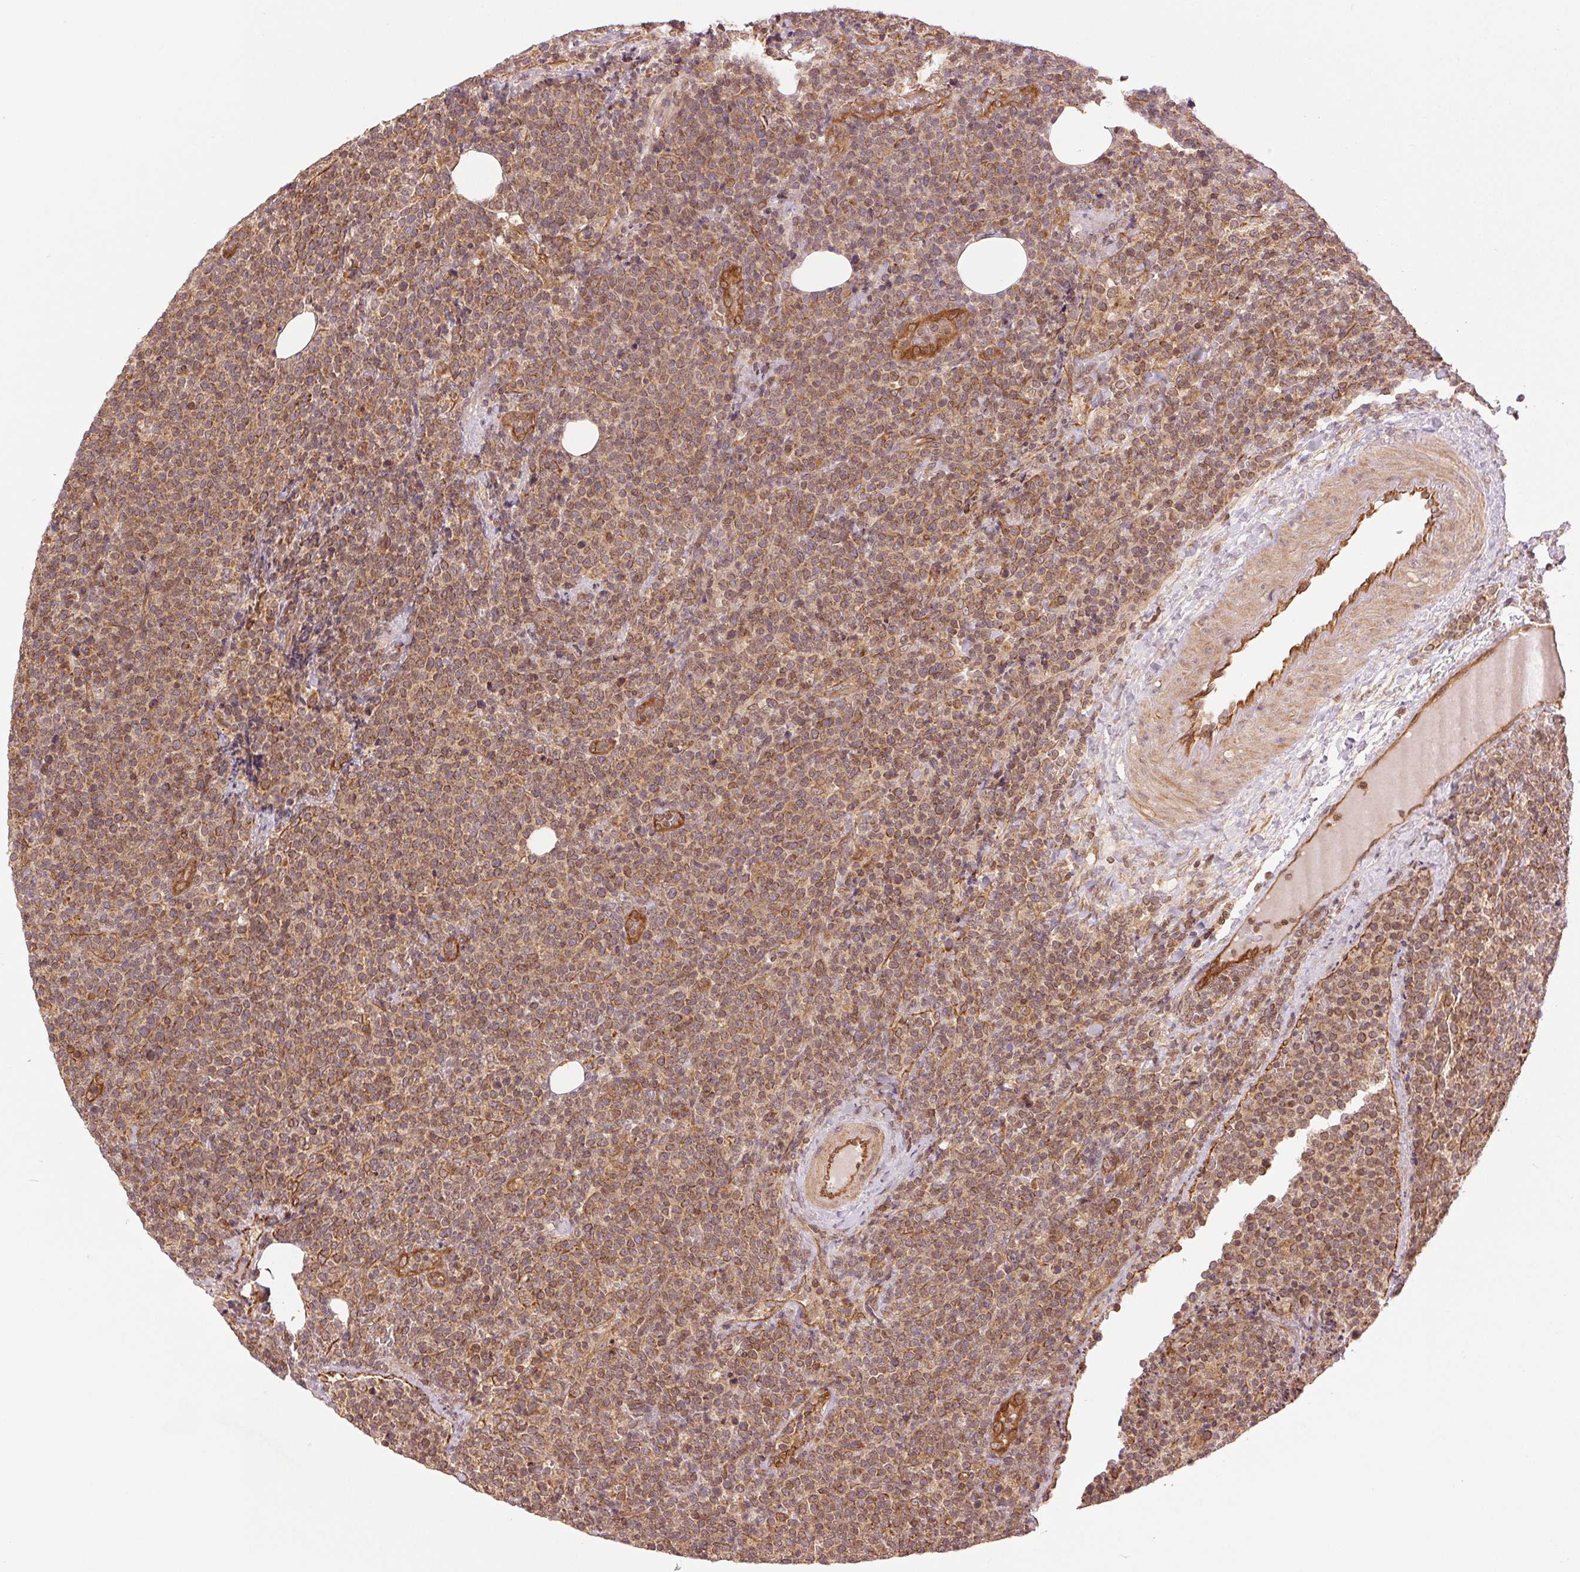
{"staining": {"intensity": "moderate", "quantity": ">75%", "location": "cytoplasmic/membranous,nuclear"}, "tissue": "lymphoma", "cell_type": "Tumor cells", "image_type": "cancer", "snomed": [{"axis": "morphology", "description": "Malignant lymphoma, non-Hodgkin's type, High grade"}, {"axis": "topography", "description": "Lymph node"}], "caption": "This is a photomicrograph of immunohistochemistry (IHC) staining of lymphoma, which shows moderate staining in the cytoplasmic/membranous and nuclear of tumor cells.", "gene": "STARD7", "patient": {"sex": "male", "age": 61}}